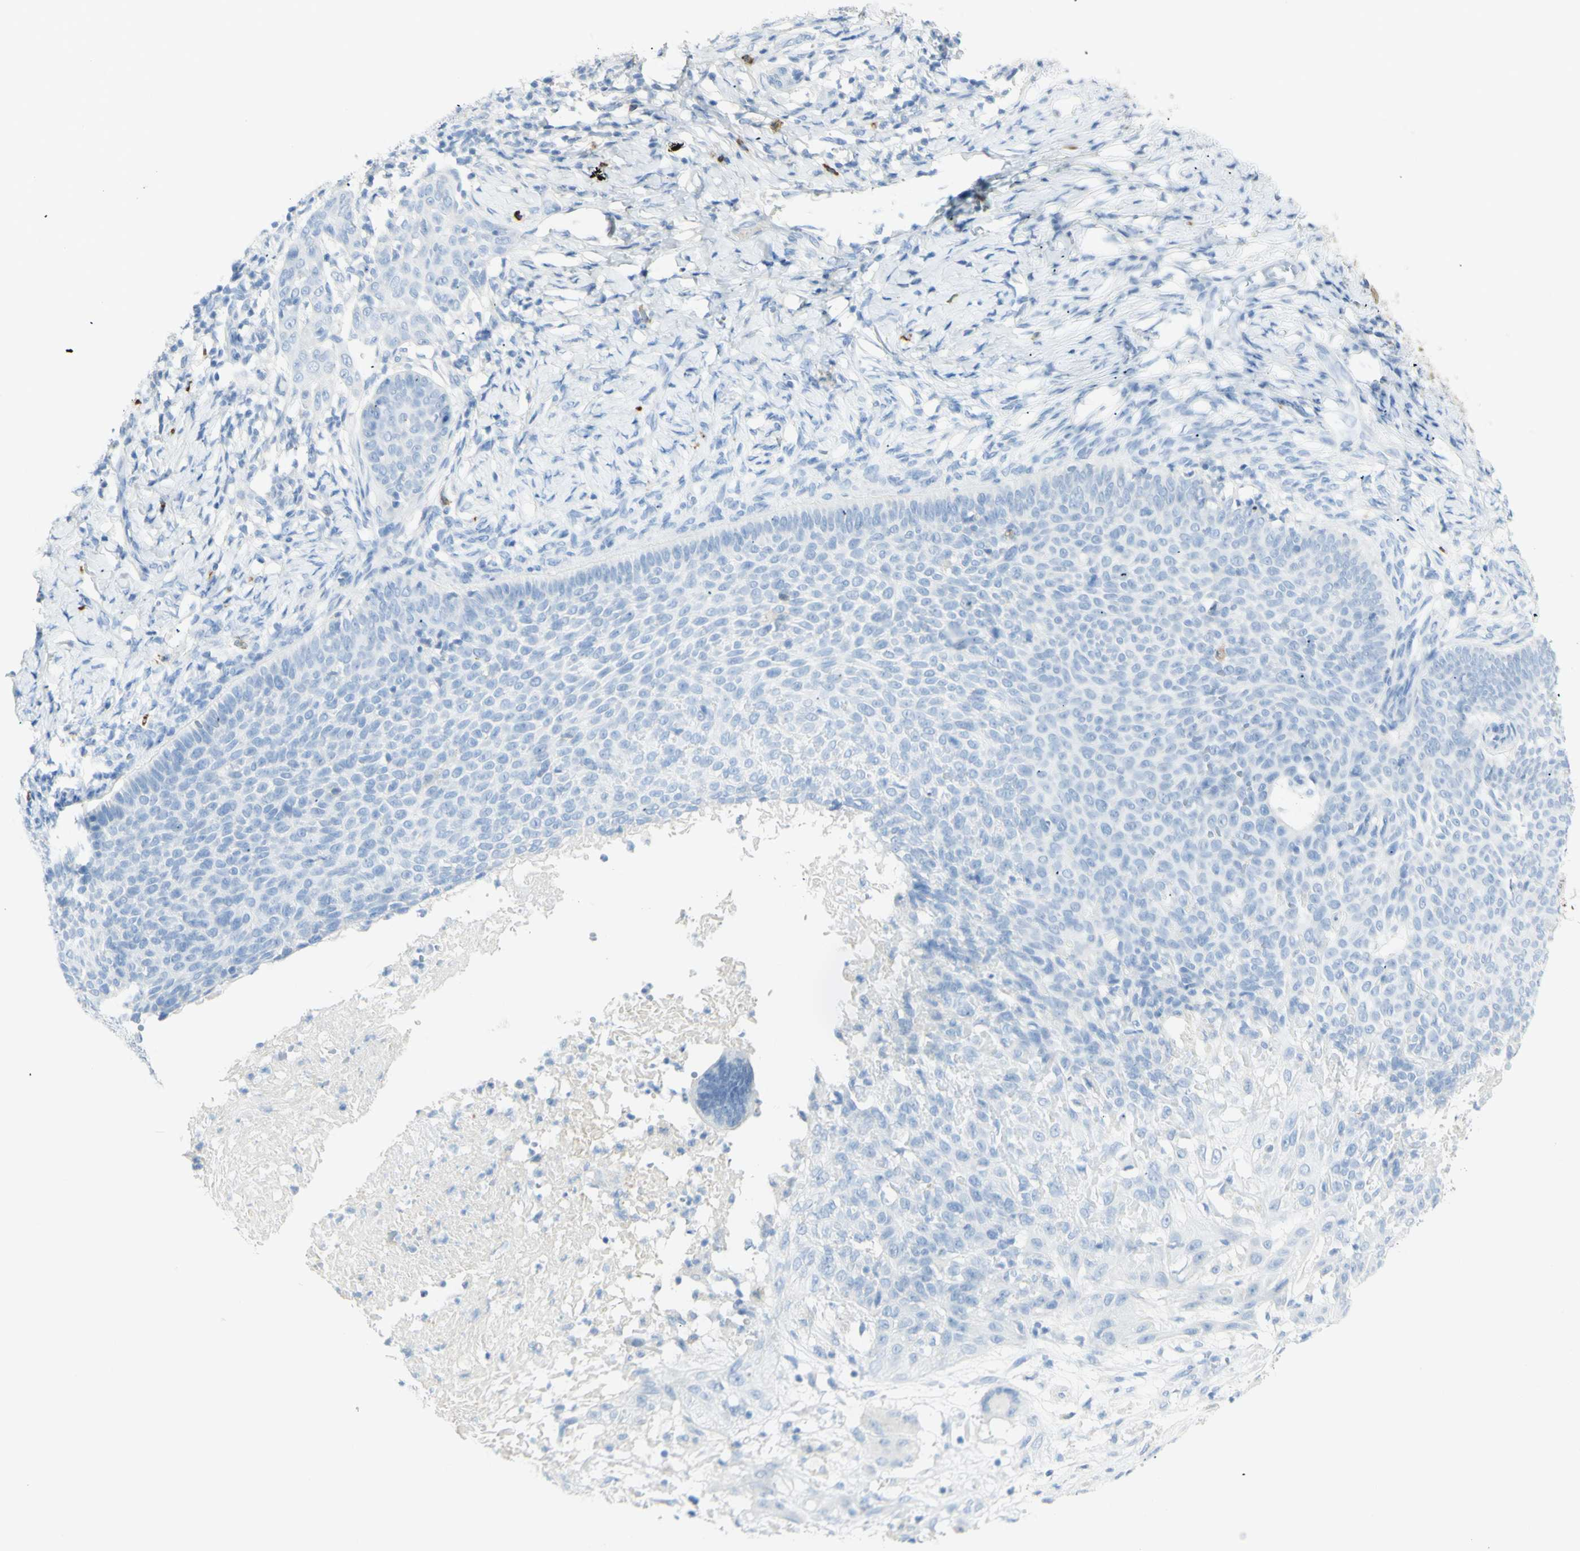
{"staining": {"intensity": "negative", "quantity": "none", "location": "none"}, "tissue": "skin cancer", "cell_type": "Tumor cells", "image_type": "cancer", "snomed": [{"axis": "morphology", "description": "Normal tissue, NOS"}, {"axis": "morphology", "description": "Basal cell carcinoma"}, {"axis": "topography", "description": "Skin"}], "caption": "The image exhibits no significant expression in tumor cells of basal cell carcinoma (skin).", "gene": "LETM1", "patient": {"sex": "male", "age": 87}}